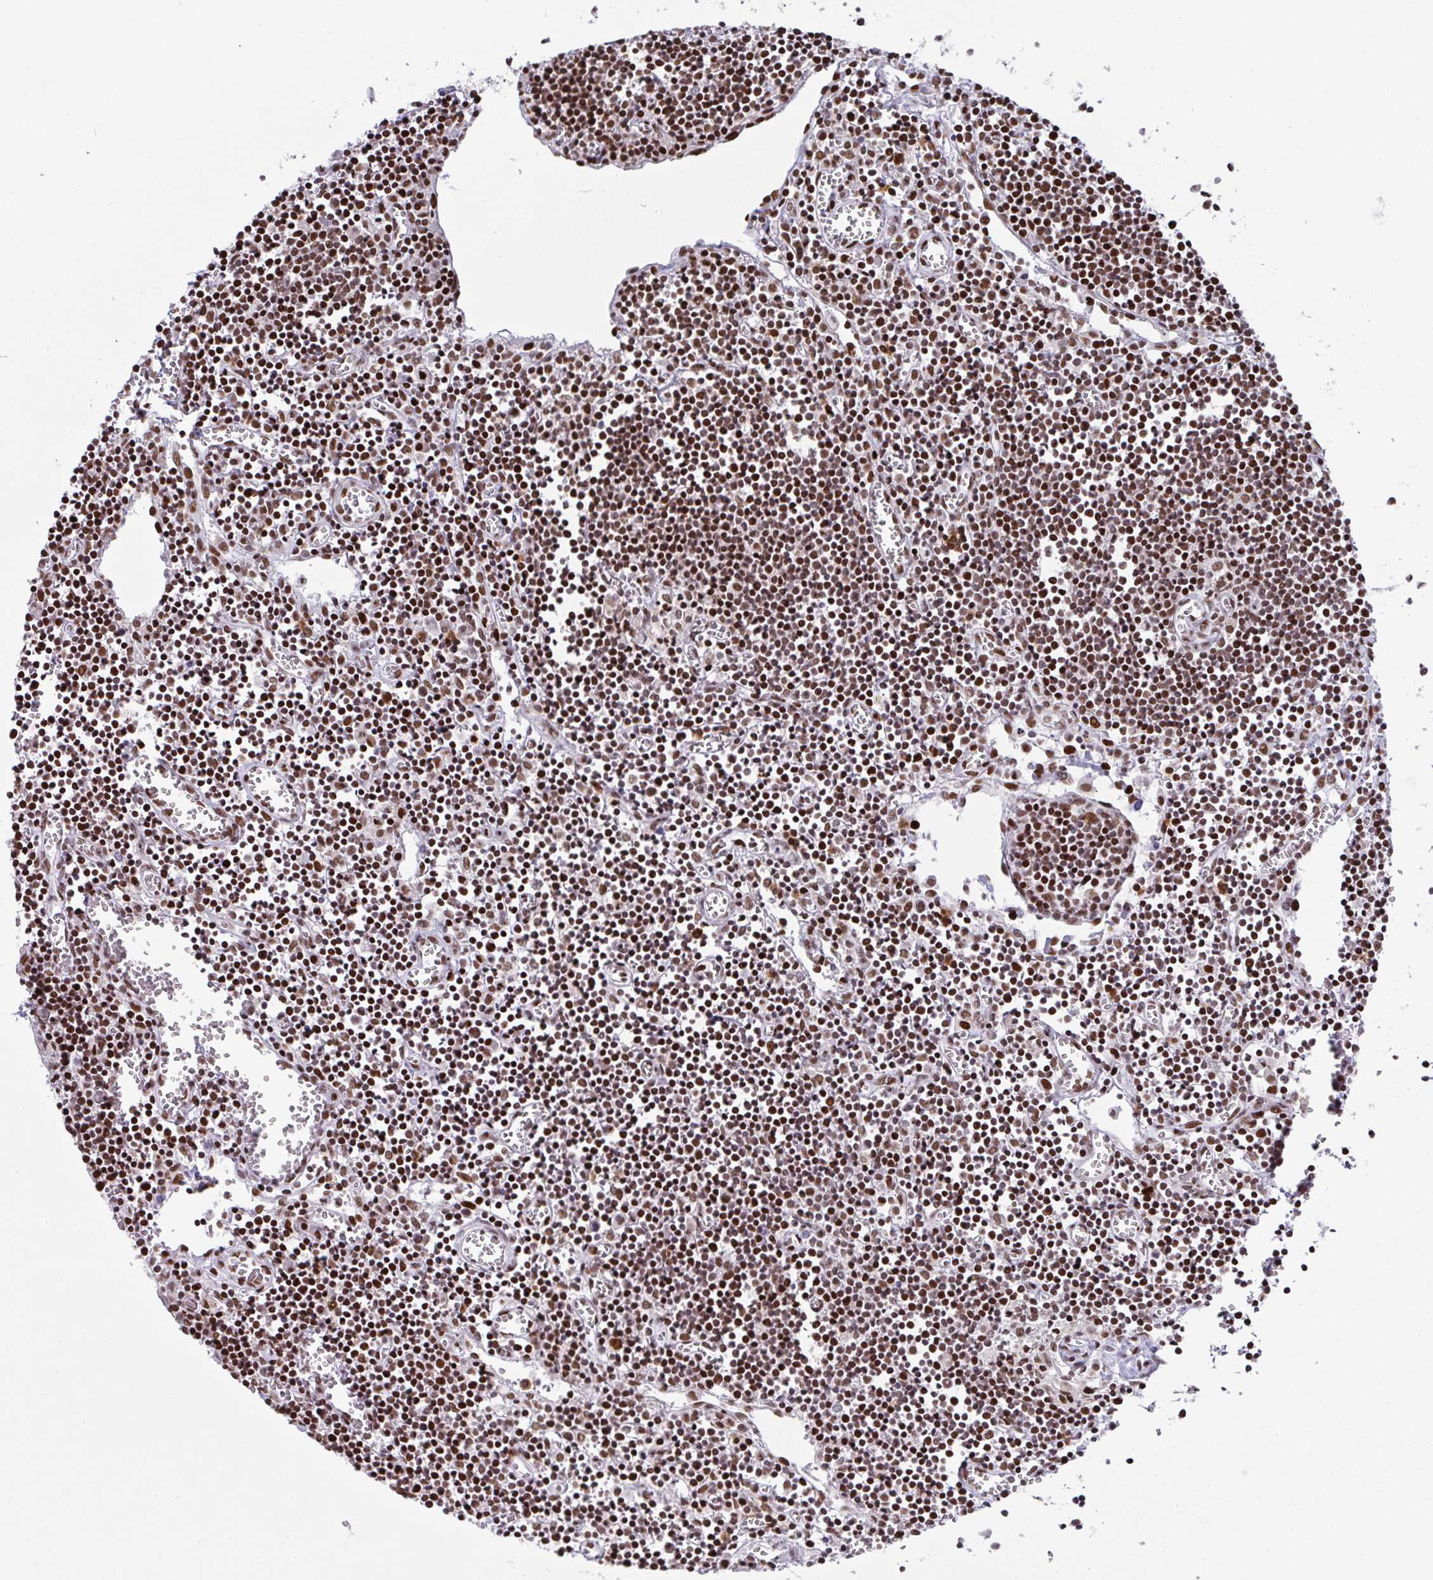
{"staining": {"intensity": "moderate", "quantity": ">75%", "location": "nuclear"}, "tissue": "lymph node", "cell_type": "Germinal center cells", "image_type": "normal", "snomed": [{"axis": "morphology", "description": "Normal tissue, NOS"}, {"axis": "topography", "description": "Lymph node"}], "caption": "This is a histology image of IHC staining of normal lymph node, which shows moderate positivity in the nuclear of germinal center cells.", "gene": "CLP1", "patient": {"sex": "male", "age": 66}}